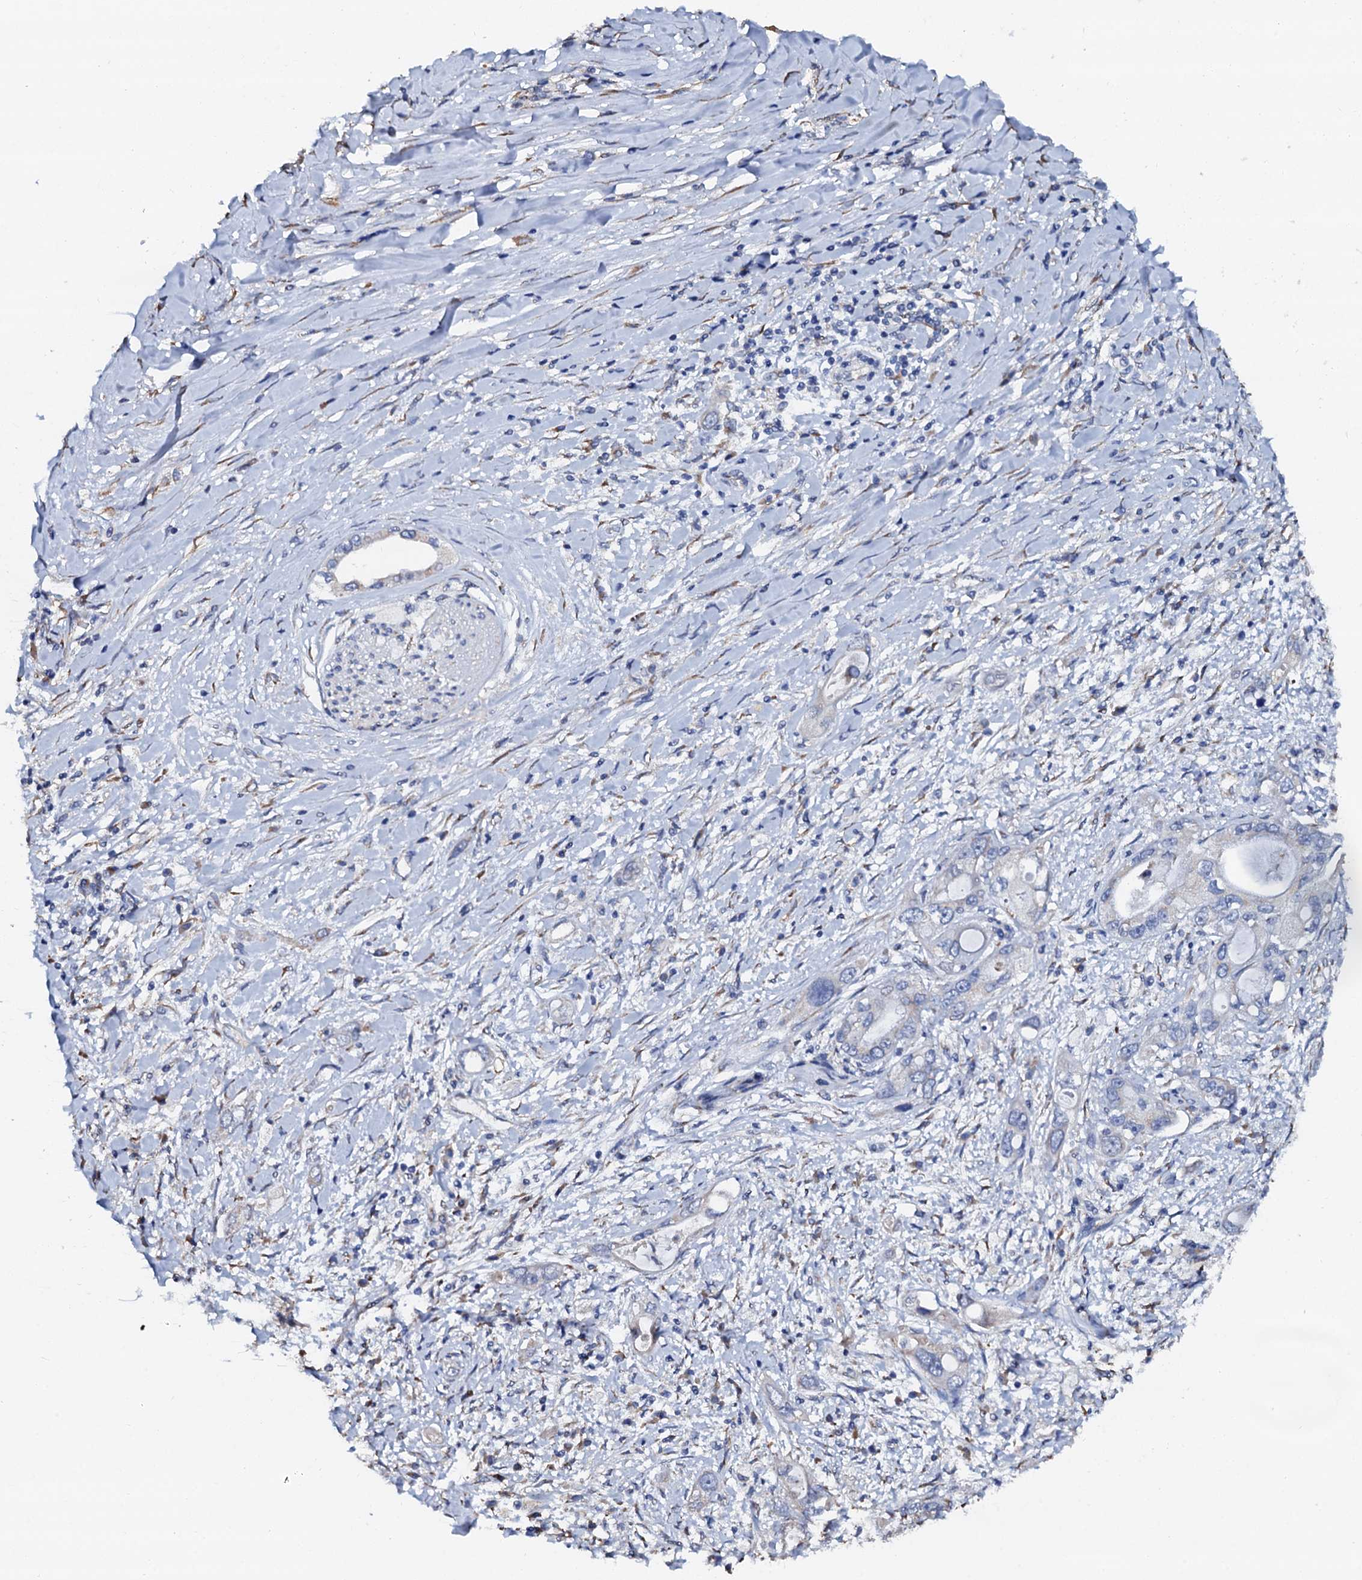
{"staining": {"intensity": "weak", "quantity": "<25%", "location": "cytoplasmic/membranous"}, "tissue": "pancreatic cancer", "cell_type": "Tumor cells", "image_type": "cancer", "snomed": [{"axis": "morphology", "description": "Inflammation, NOS"}, {"axis": "morphology", "description": "Adenocarcinoma, NOS"}, {"axis": "topography", "description": "Pancreas"}], "caption": "Pancreatic cancer was stained to show a protein in brown. There is no significant expression in tumor cells. (Stains: DAB (3,3'-diaminobenzidine) immunohistochemistry (IHC) with hematoxylin counter stain, Microscopy: brightfield microscopy at high magnification).", "gene": "AKAP3", "patient": {"sex": "female", "age": 56}}